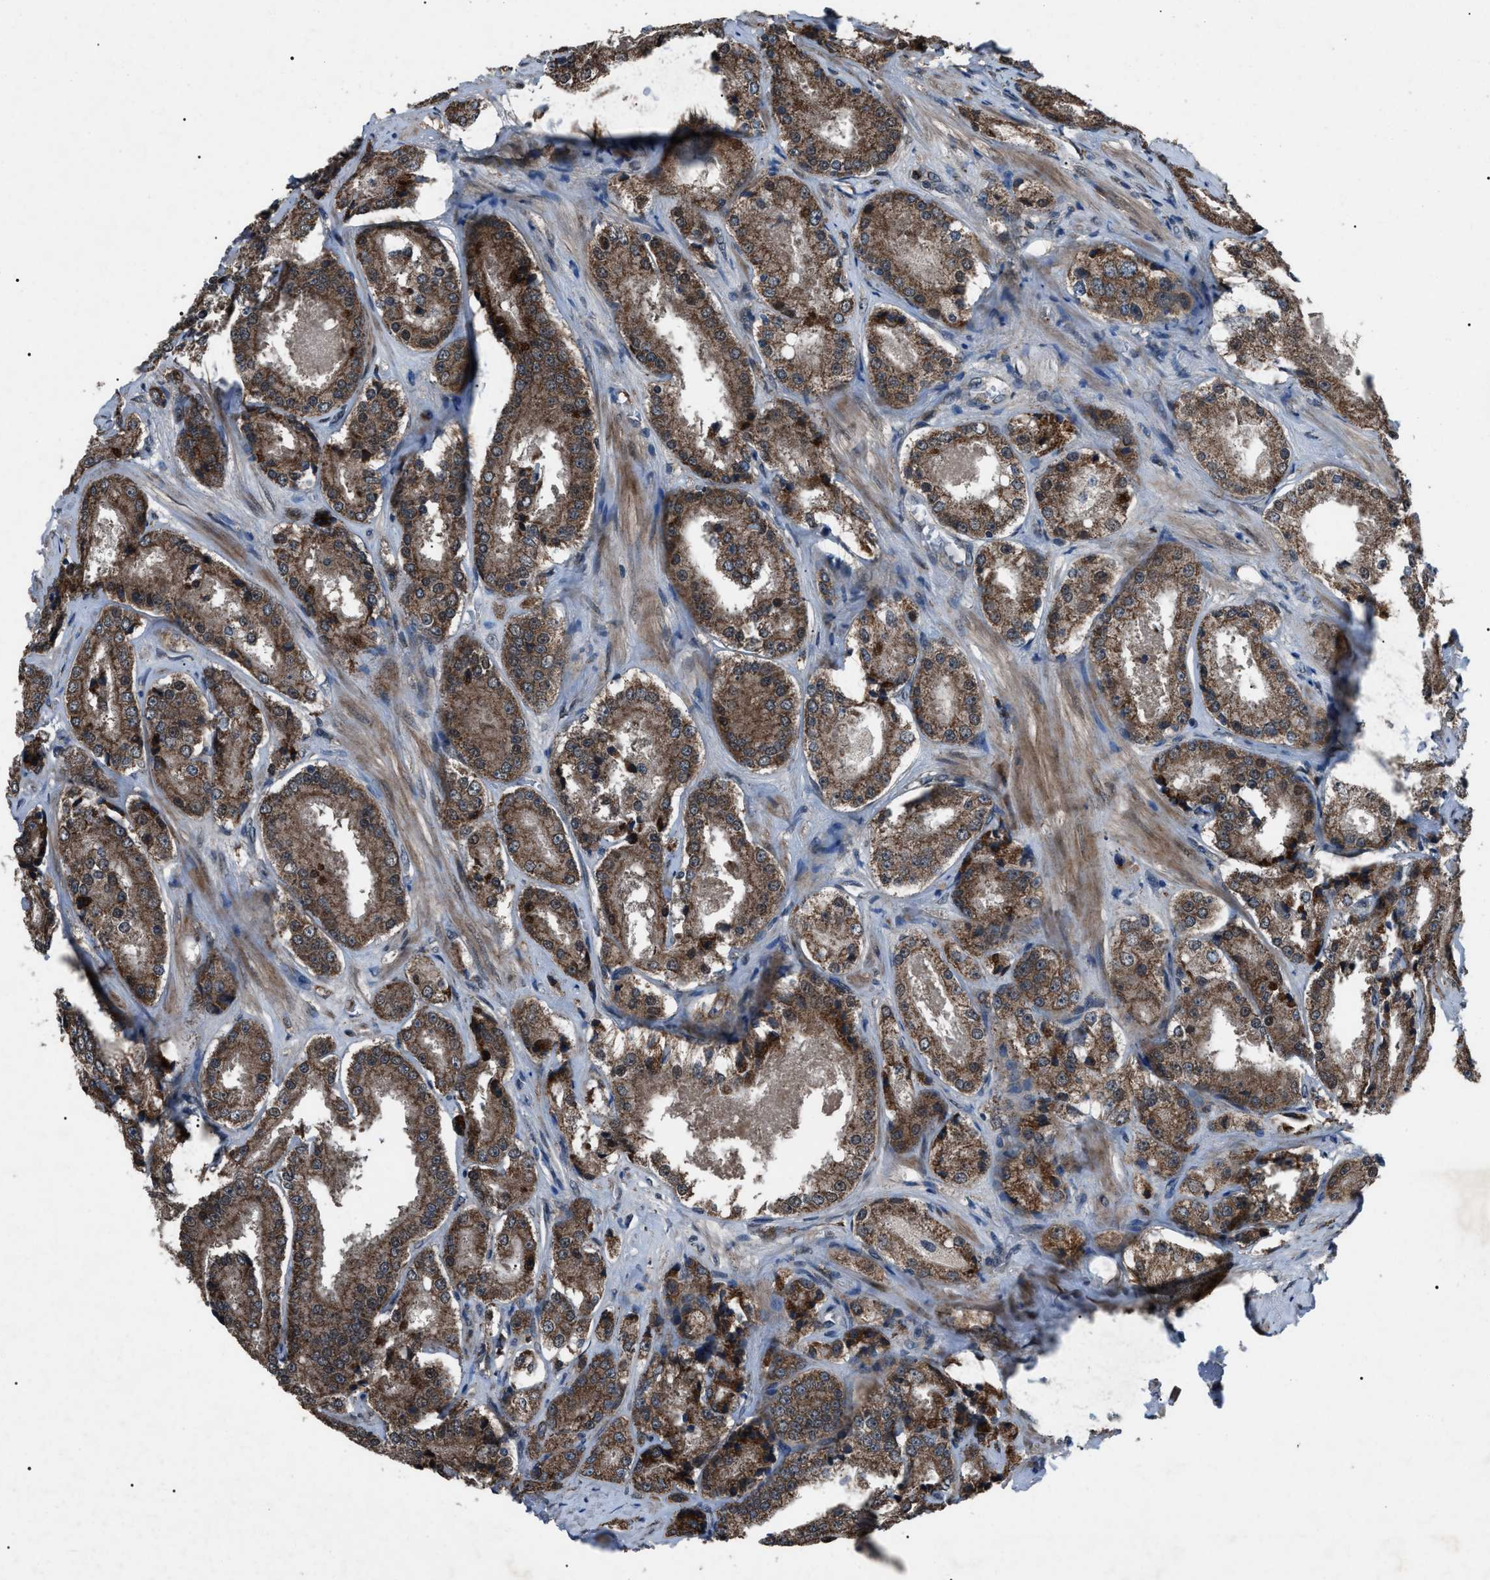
{"staining": {"intensity": "moderate", "quantity": ">75%", "location": "cytoplasmic/membranous"}, "tissue": "prostate cancer", "cell_type": "Tumor cells", "image_type": "cancer", "snomed": [{"axis": "morphology", "description": "Adenocarcinoma, High grade"}, {"axis": "topography", "description": "Prostate"}], "caption": "An IHC histopathology image of neoplastic tissue is shown. Protein staining in brown highlights moderate cytoplasmic/membranous positivity in prostate adenocarcinoma (high-grade) within tumor cells. The staining was performed using DAB (3,3'-diaminobenzidine), with brown indicating positive protein expression. Nuclei are stained blue with hematoxylin.", "gene": "ZFAND2A", "patient": {"sex": "male", "age": 65}}